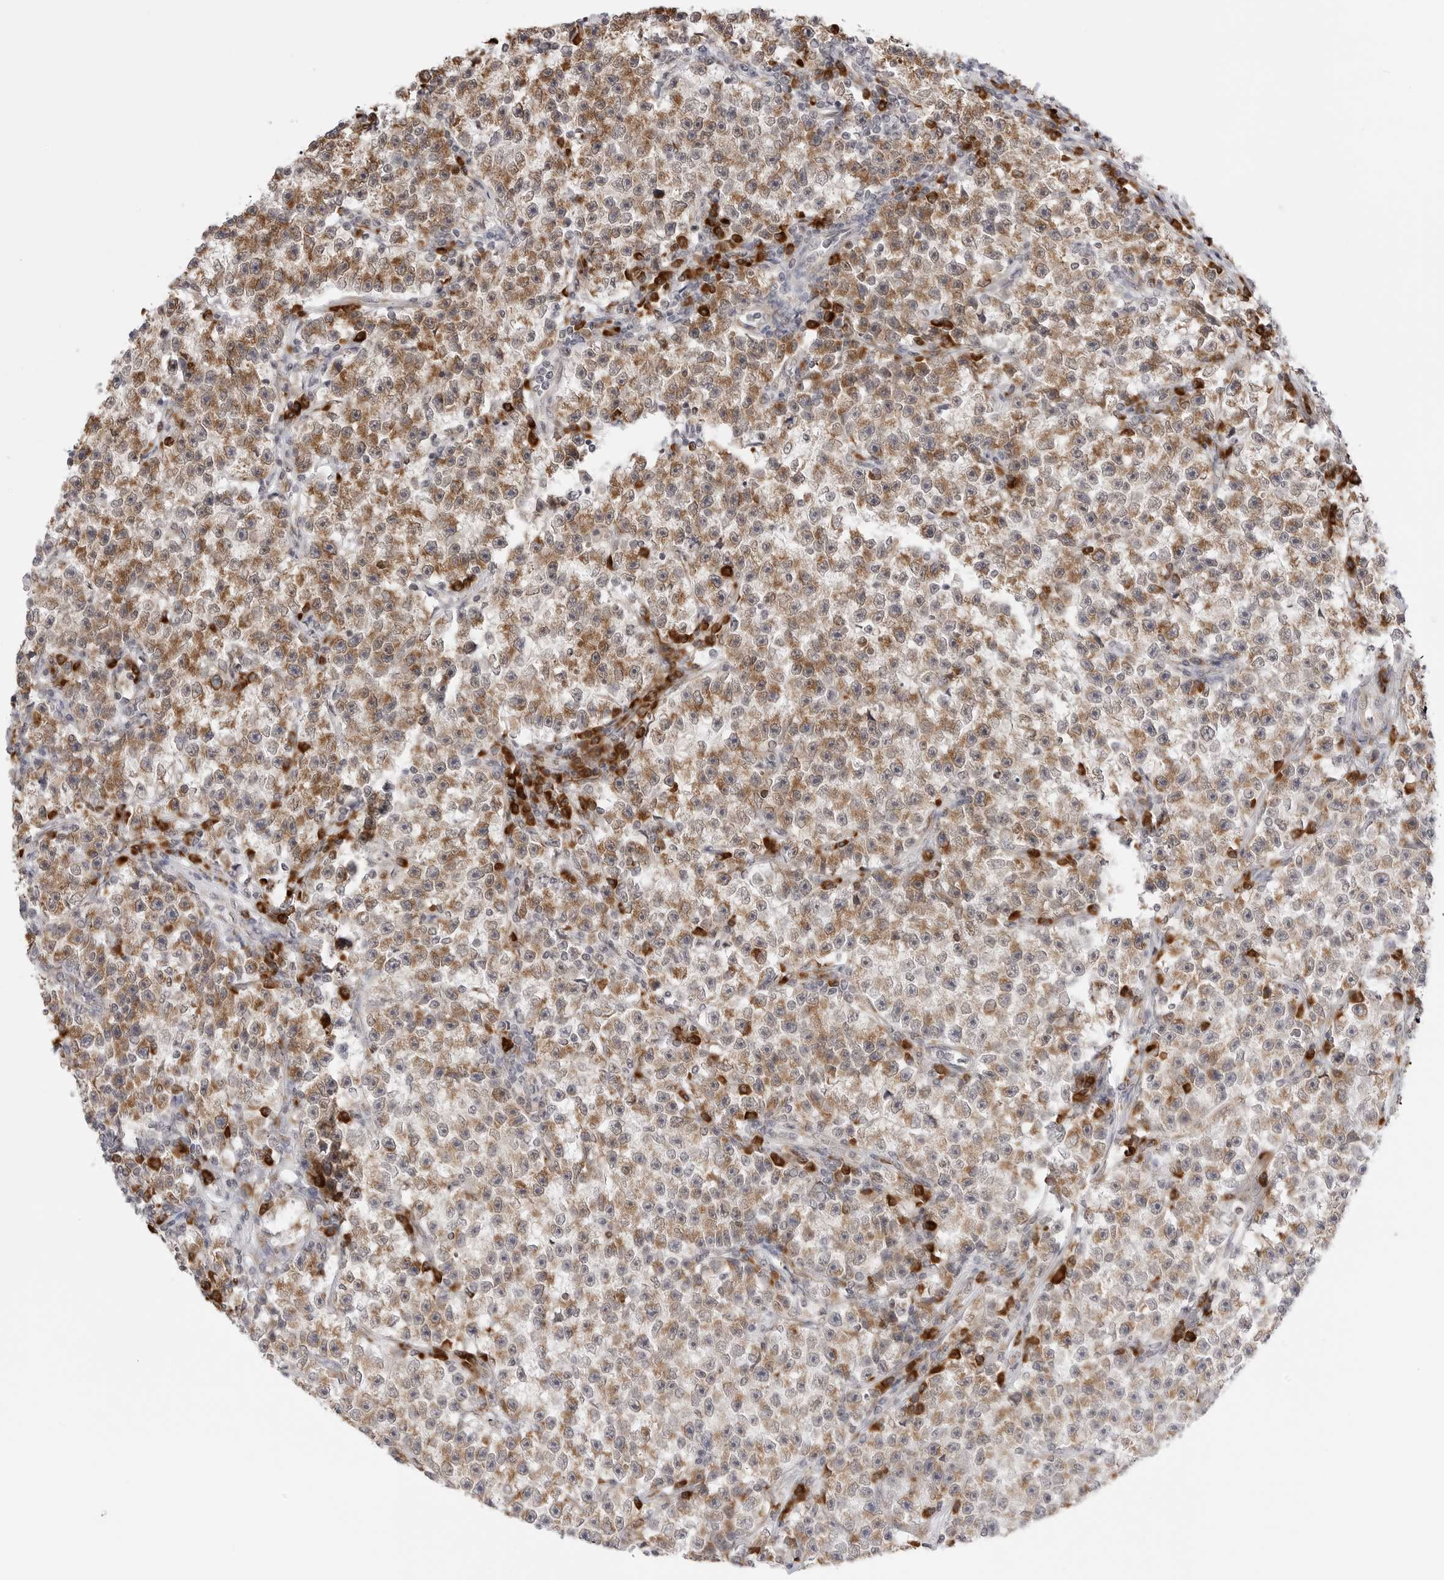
{"staining": {"intensity": "moderate", "quantity": ">75%", "location": "cytoplasmic/membranous"}, "tissue": "testis cancer", "cell_type": "Tumor cells", "image_type": "cancer", "snomed": [{"axis": "morphology", "description": "Seminoma, NOS"}, {"axis": "topography", "description": "Testis"}], "caption": "About >75% of tumor cells in testis seminoma reveal moderate cytoplasmic/membranous protein positivity as visualized by brown immunohistochemical staining.", "gene": "RPN1", "patient": {"sex": "male", "age": 22}}